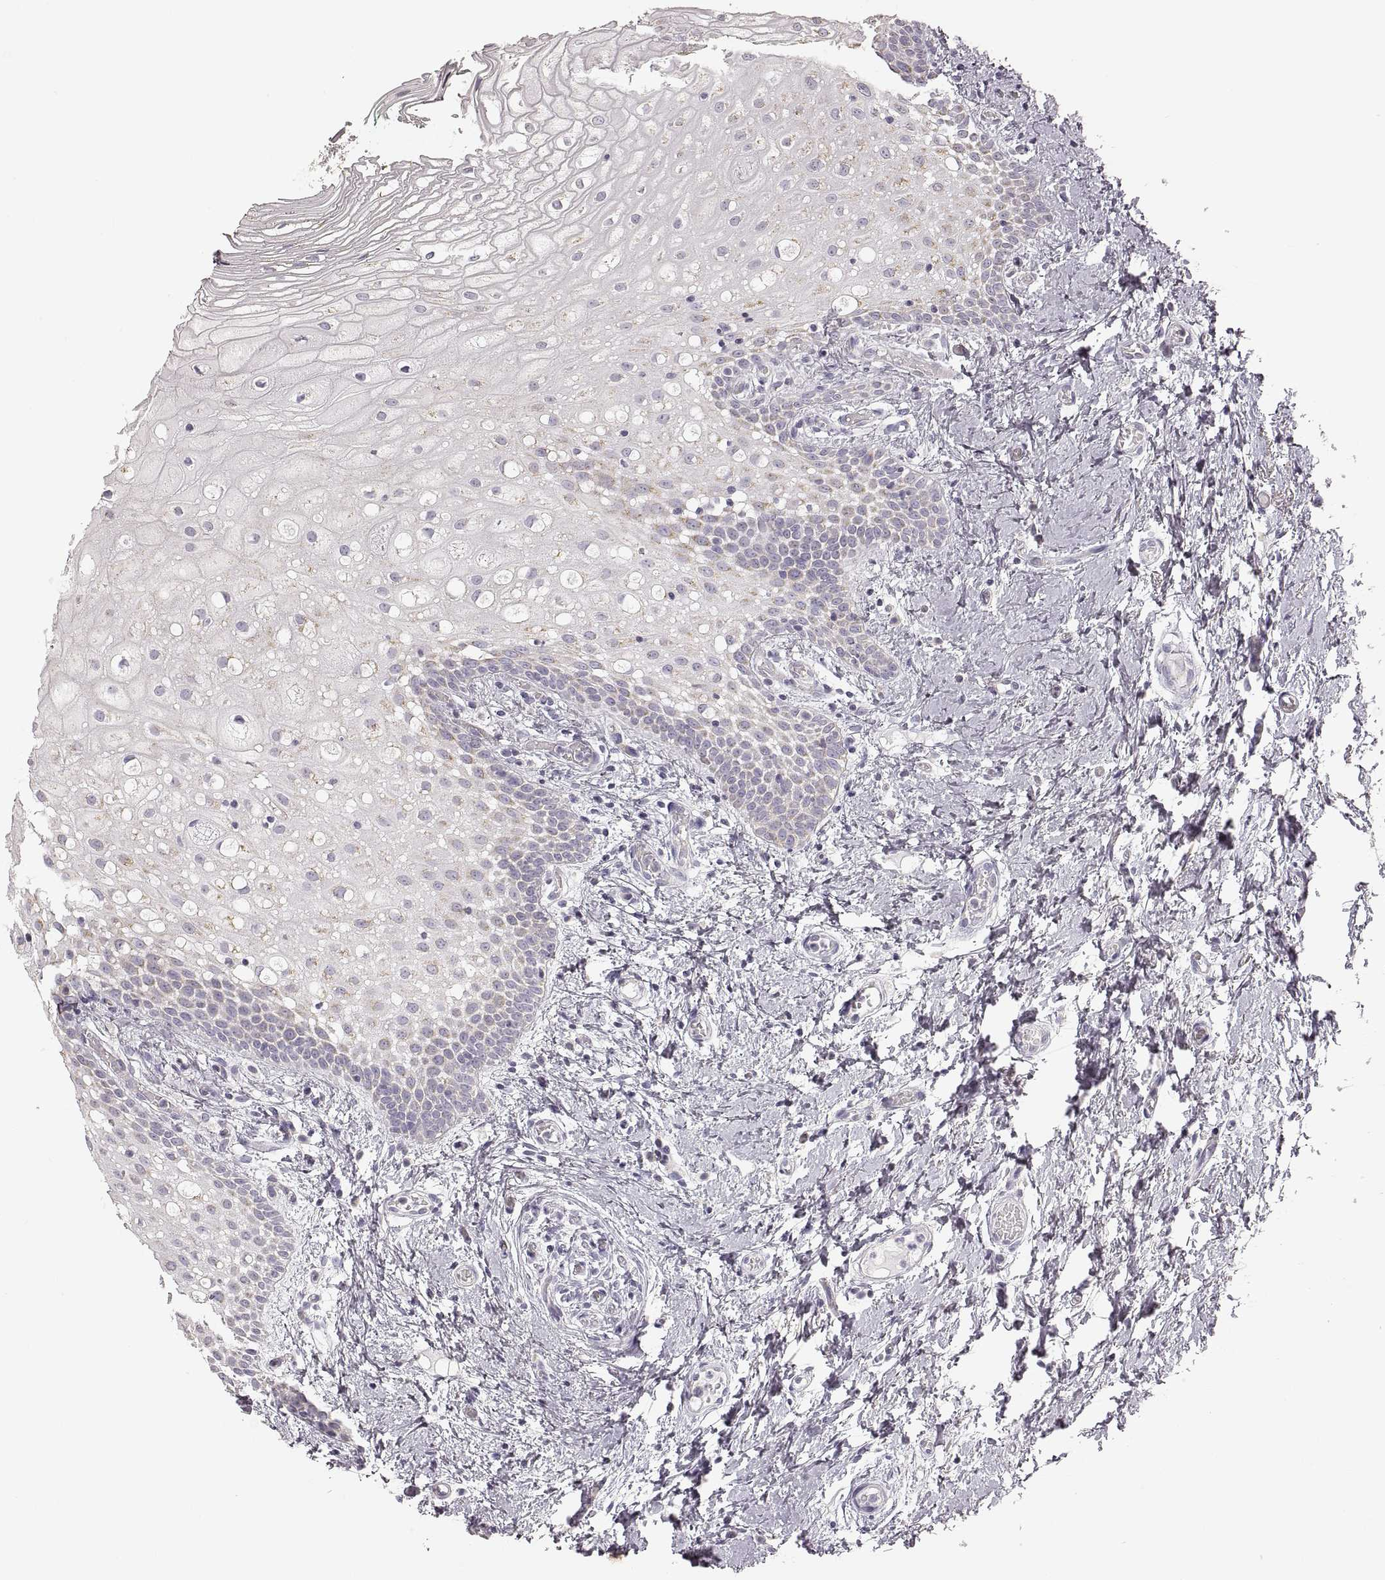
{"staining": {"intensity": "weak", "quantity": "<25%", "location": "cytoplasmic/membranous"}, "tissue": "oral mucosa", "cell_type": "Squamous epithelial cells", "image_type": "normal", "snomed": [{"axis": "morphology", "description": "Normal tissue, NOS"}, {"axis": "topography", "description": "Oral tissue"}], "caption": "Immunohistochemical staining of unremarkable oral mucosa demonstrates no significant staining in squamous epithelial cells.", "gene": "RDH13", "patient": {"sex": "female", "age": 83}}